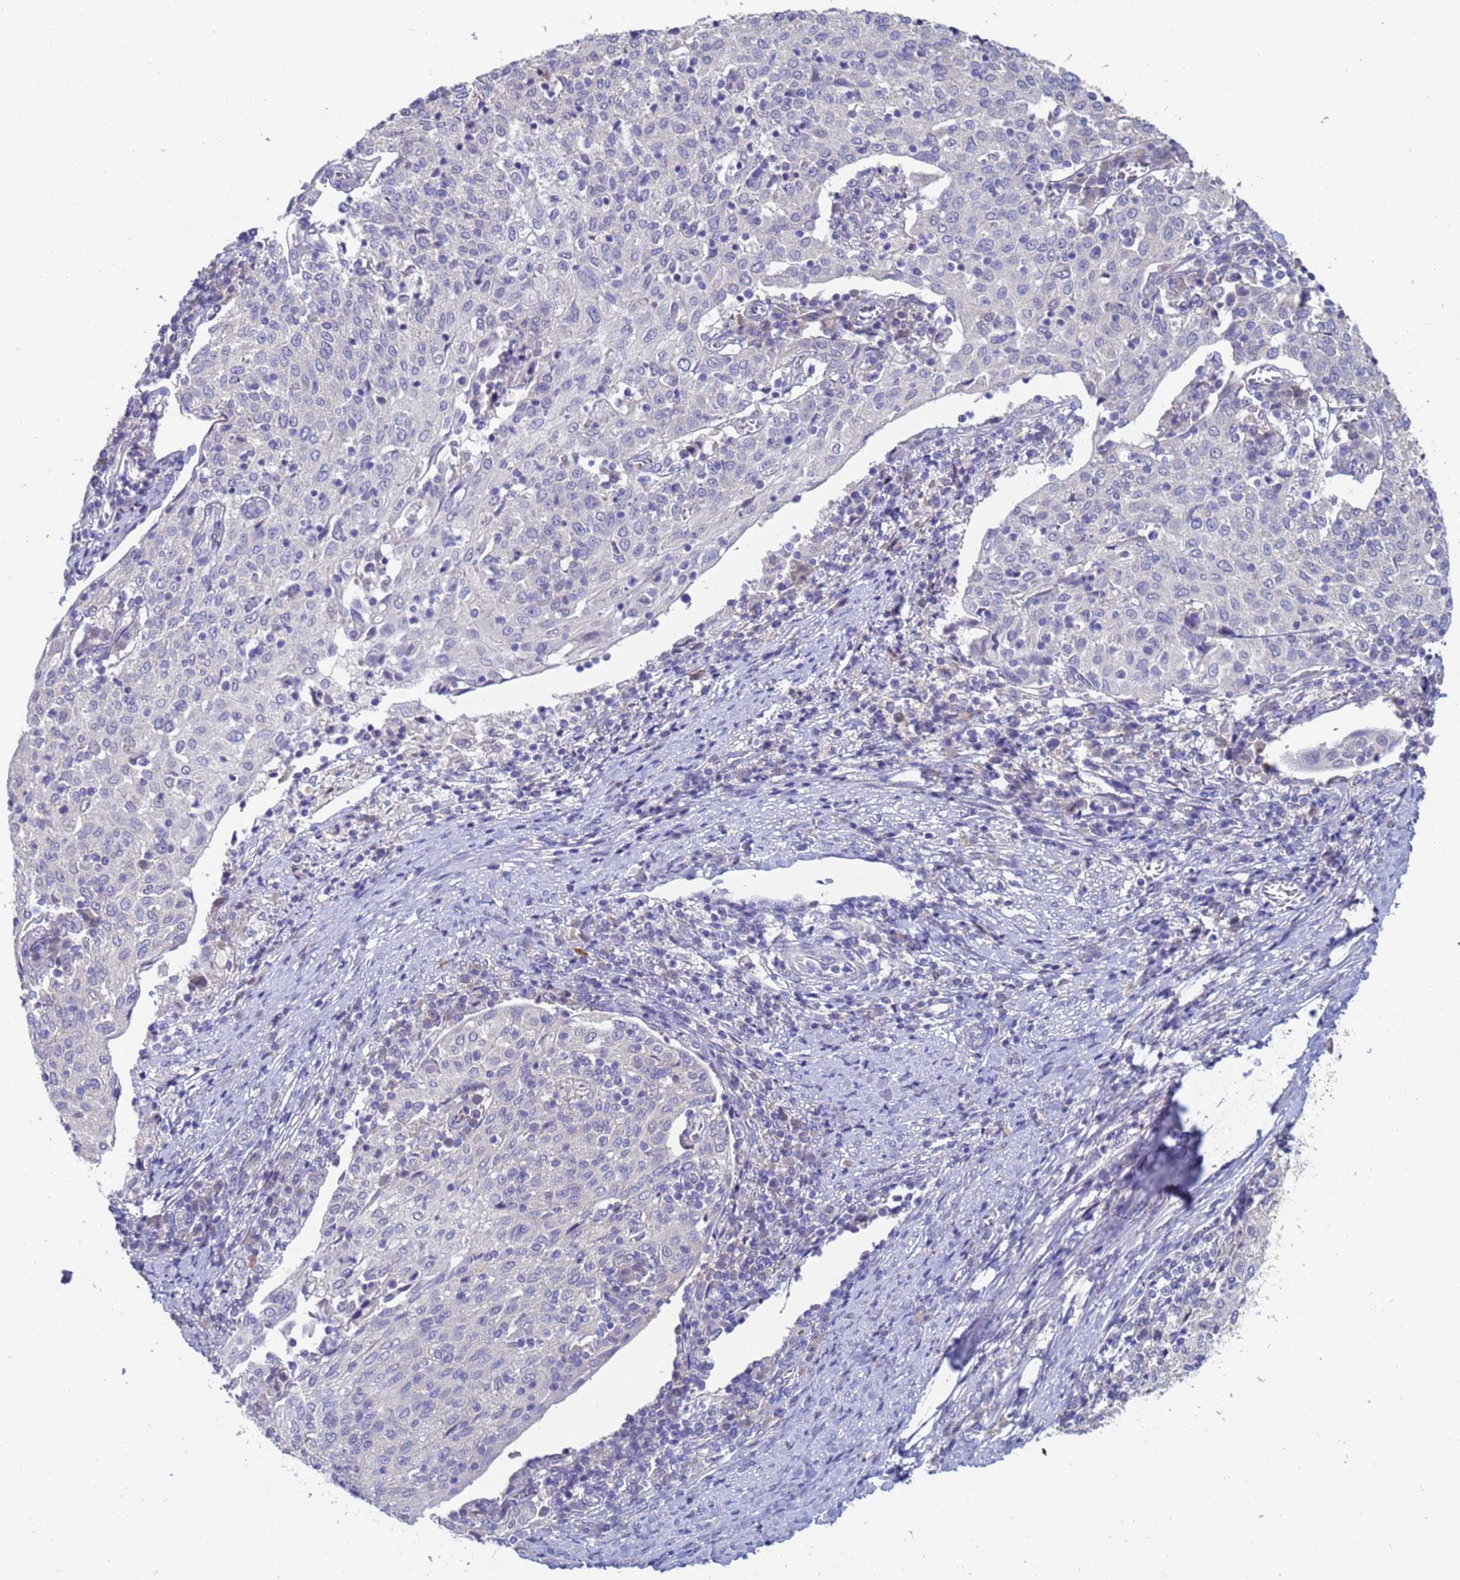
{"staining": {"intensity": "negative", "quantity": "none", "location": "none"}, "tissue": "cervical cancer", "cell_type": "Tumor cells", "image_type": "cancer", "snomed": [{"axis": "morphology", "description": "Squamous cell carcinoma, NOS"}, {"axis": "topography", "description": "Cervix"}], "caption": "A histopathology image of human cervical squamous cell carcinoma is negative for staining in tumor cells.", "gene": "IHO1", "patient": {"sex": "female", "age": 52}}